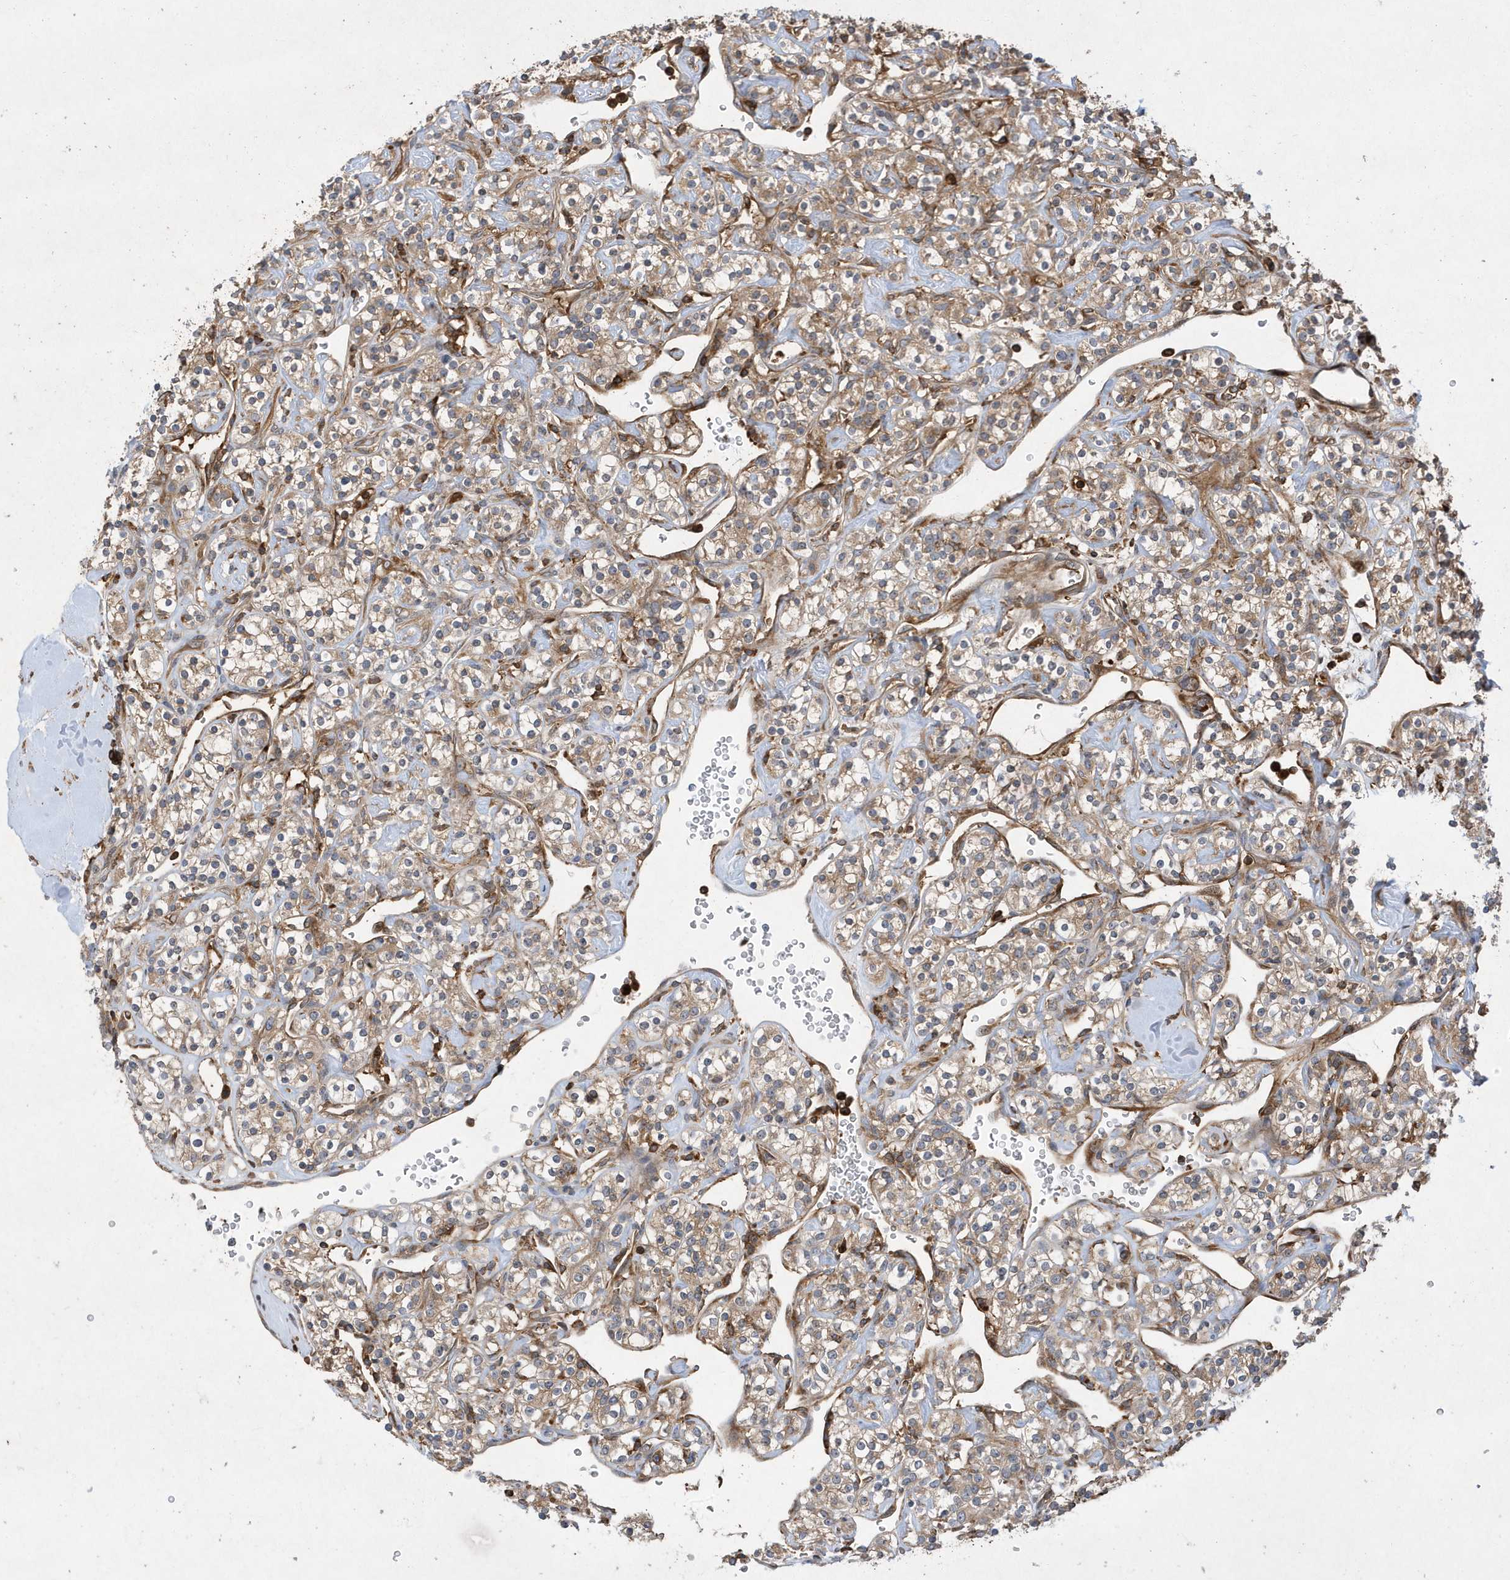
{"staining": {"intensity": "weak", "quantity": ">75%", "location": "cytoplasmic/membranous"}, "tissue": "renal cancer", "cell_type": "Tumor cells", "image_type": "cancer", "snomed": [{"axis": "morphology", "description": "Adenocarcinoma, NOS"}, {"axis": "topography", "description": "Kidney"}], "caption": "Protein expression analysis of human renal cancer reveals weak cytoplasmic/membranous staining in approximately >75% of tumor cells. (DAB (3,3'-diaminobenzidine) IHC with brightfield microscopy, high magnification).", "gene": "LAPTM4A", "patient": {"sex": "male", "age": 77}}